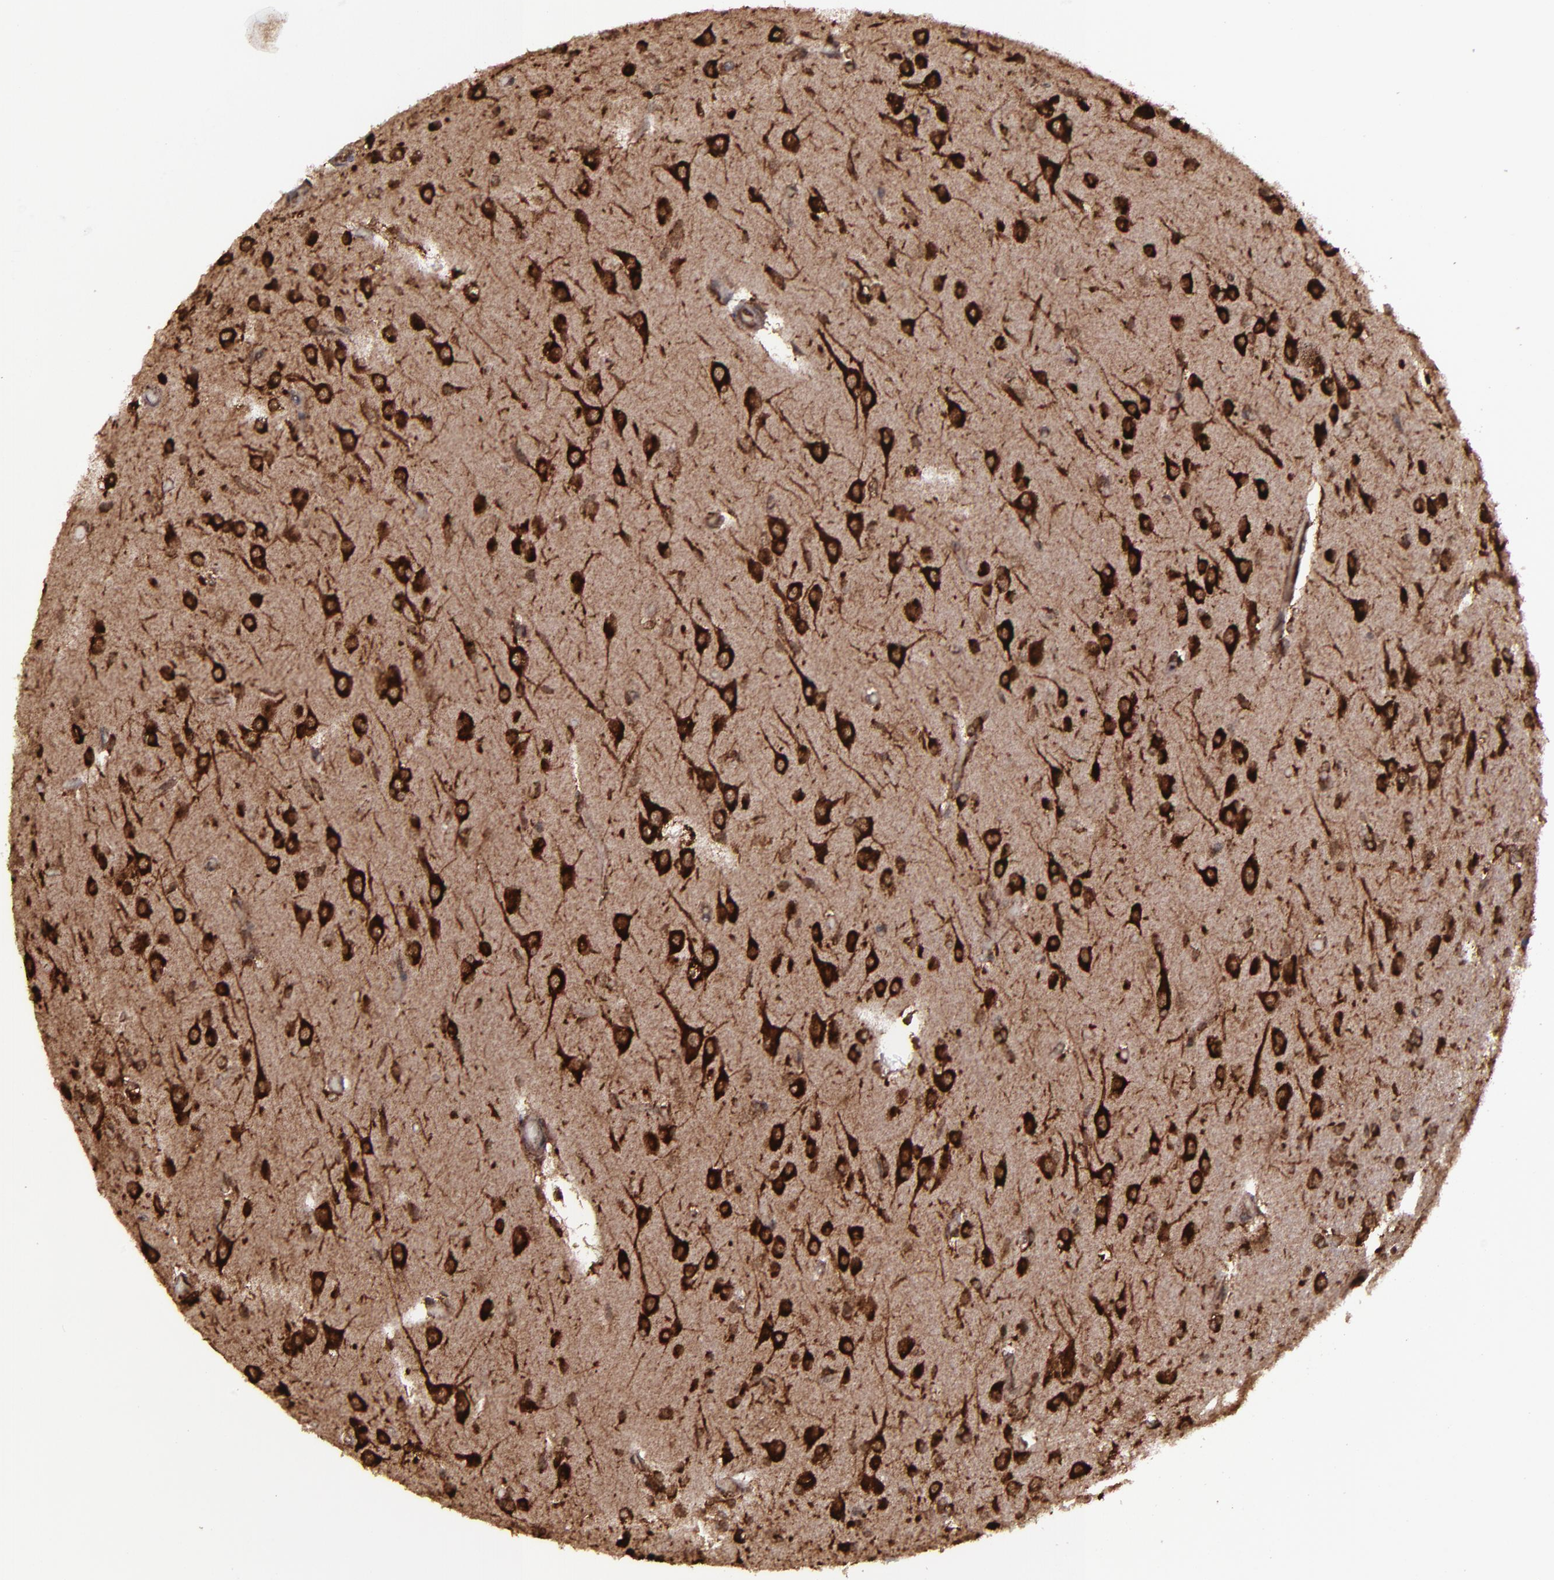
{"staining": {"intensity": "strong", "quantity": ">75%", "location": "cytoplasmic/membranous,nuclear"}, "tissue": "glioma", "cell_type": "Tumor cells", "image_type": "cancer", "snomed": [{"axis": "morphology", "description": "Glioma, malignant, High grade"}, {"axis": "topography", "description": "Brain"}], "caption": "Malignant high-grade glioma stained for a protein (brown) demonstrates strong cytoplasmic/membranous and nuclear positive staining in approximately >75% of tumor cells.", "gene": "EIF4ENIF1", "patient": {"sex": "male", "age": 33}}